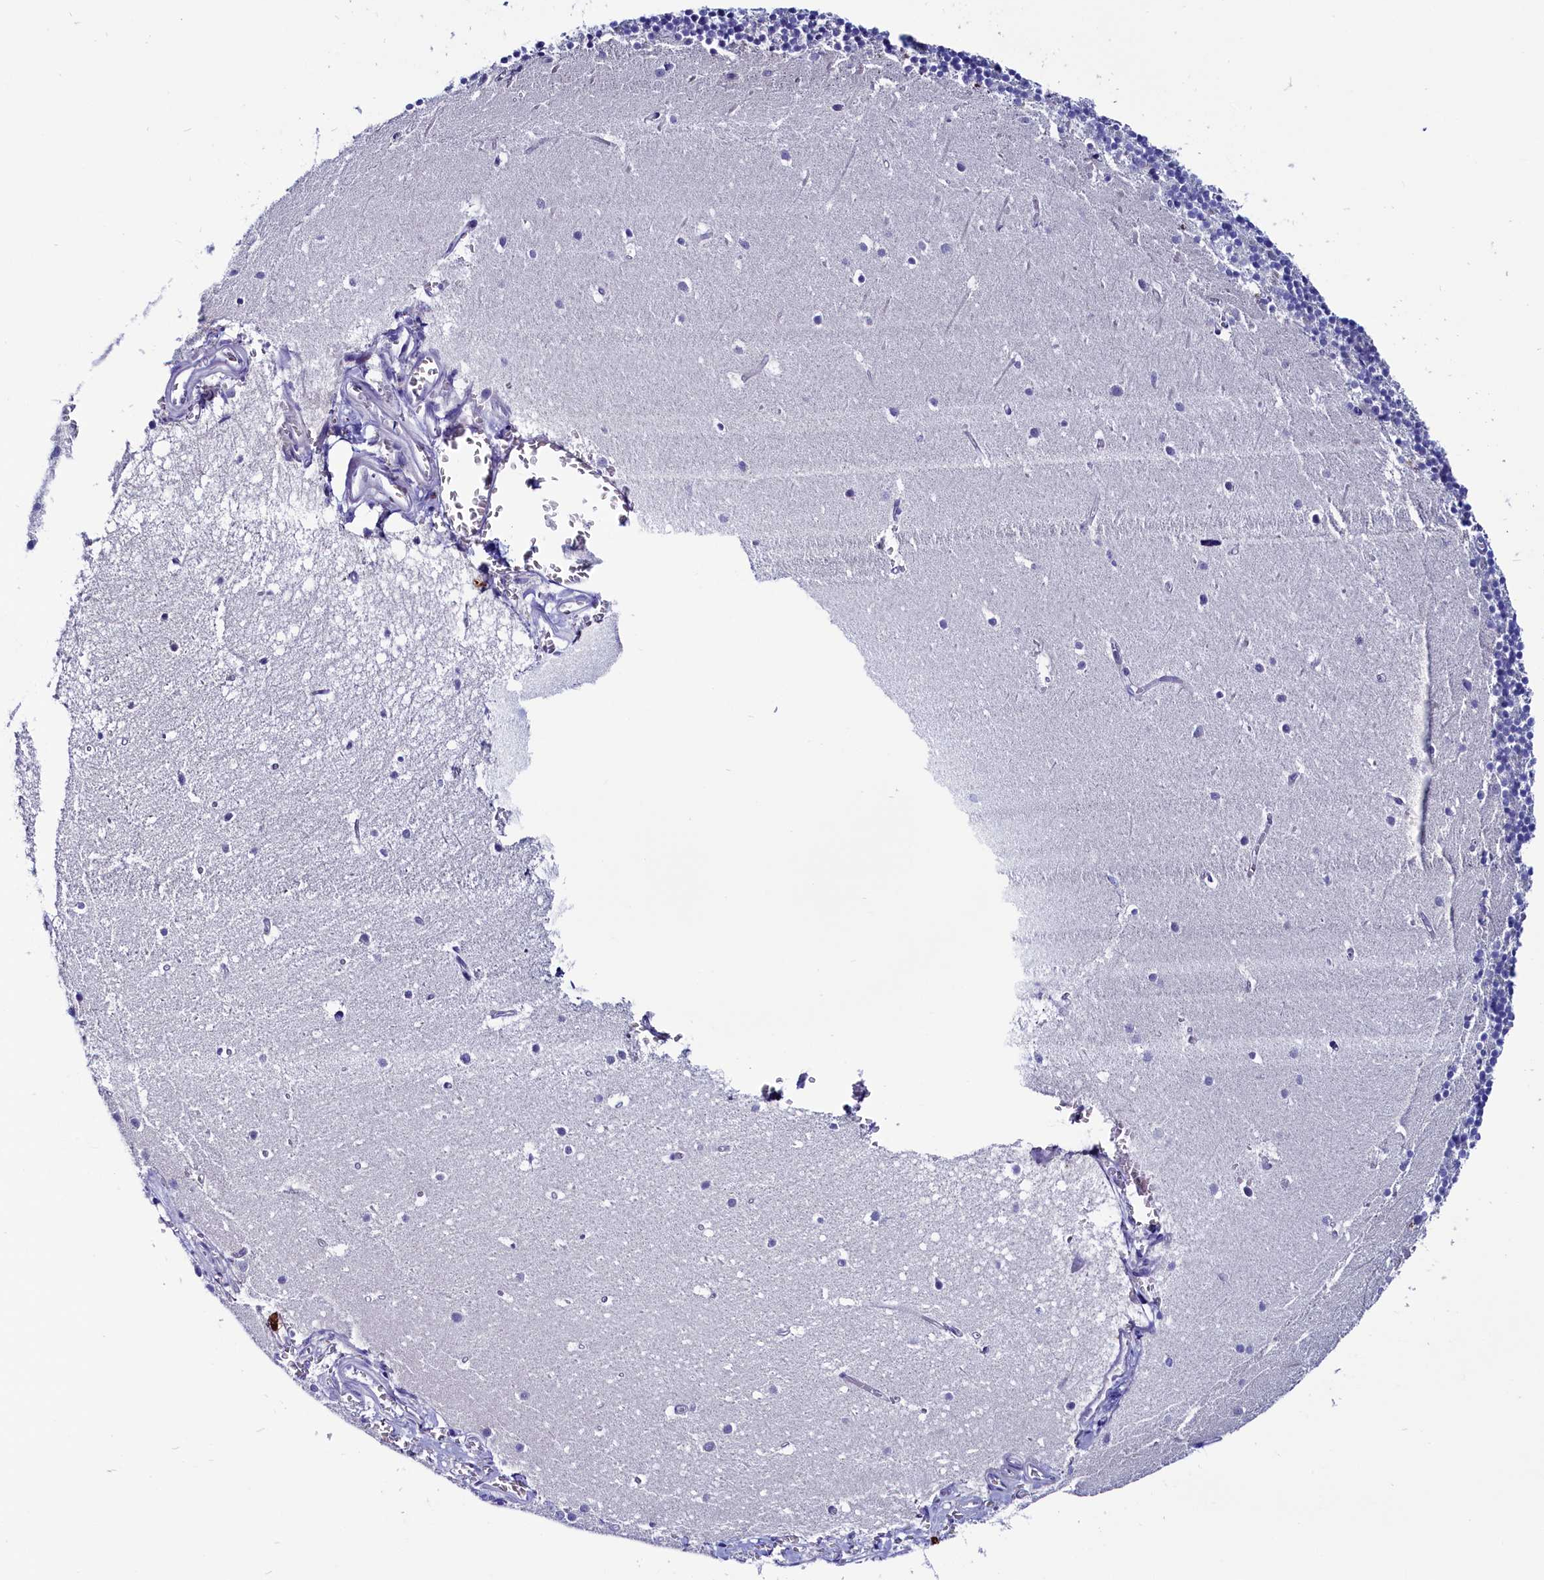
{"staining": {"intensity": "negative", "quantity": "none", "location": "none"}, "tissue": "cerebellum", "cell_type": "Cells in granular layer", "image_type": "normal", "snomed": [{"axis": "morphology", "description": "Normal tissue, NOS"}, {"axis": "topography", "description": "Cerebellum"}], "caption": "Image shows no protein positivity in cells in granular layer of benign cerebellum.", "gene": "CIAPIN1", "patient": {"sex": "male", "age": 54}}